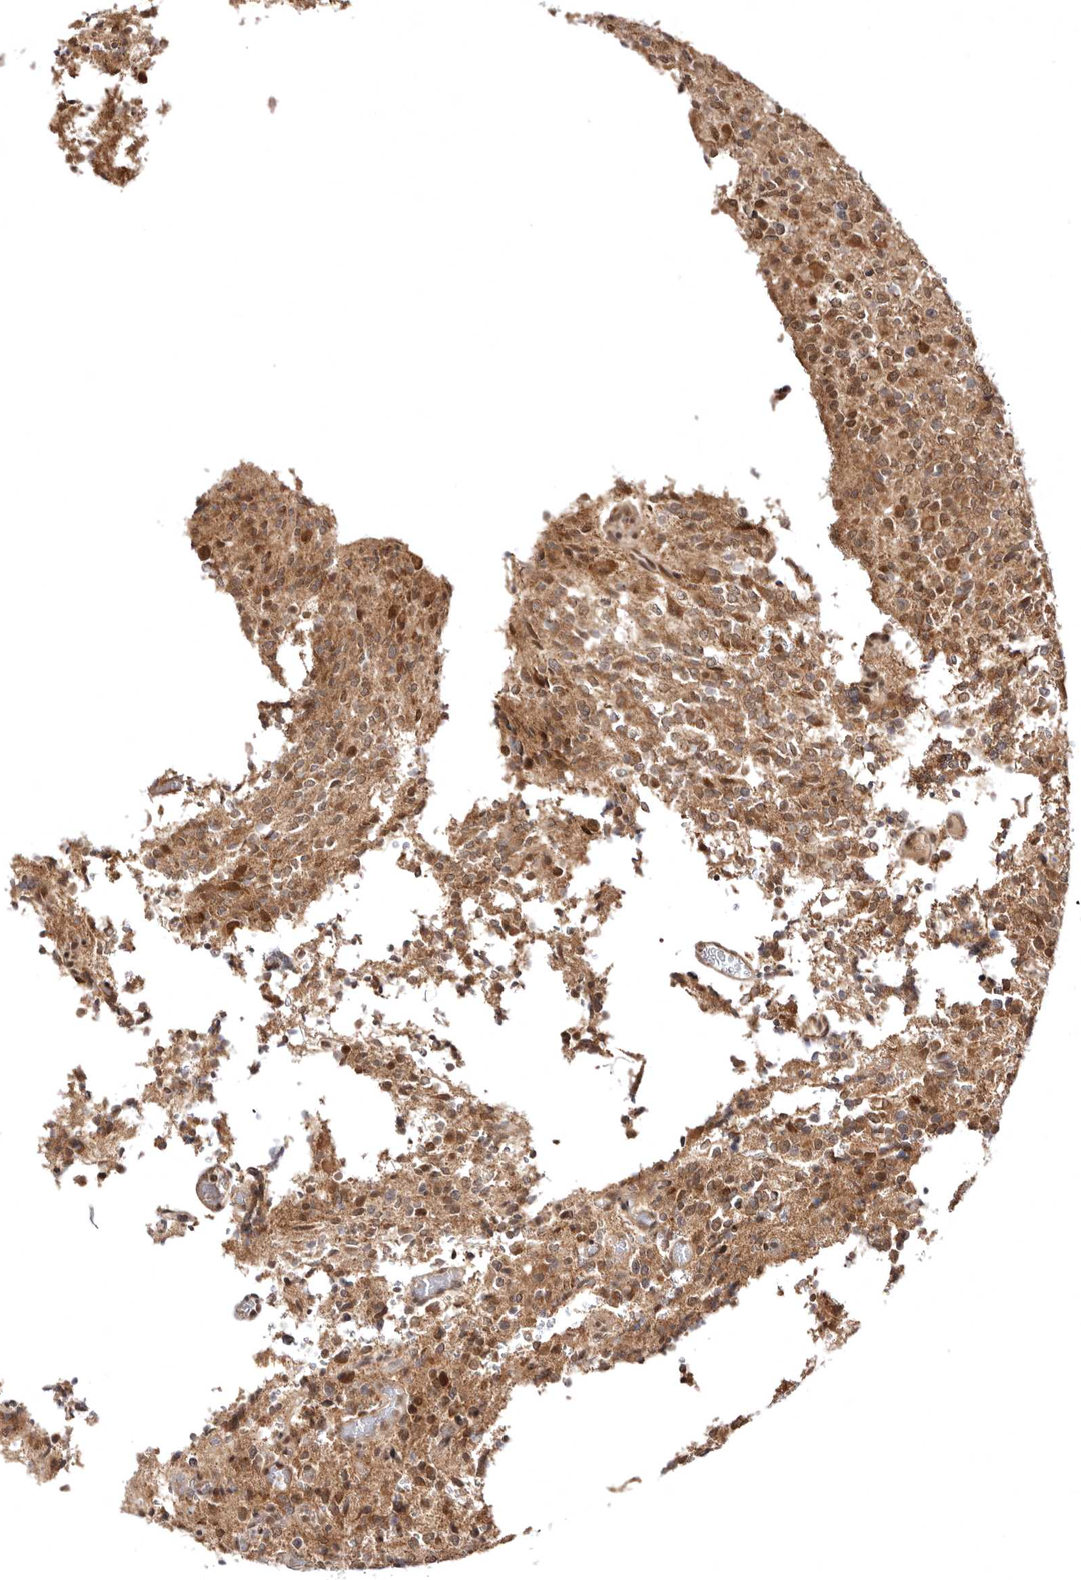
{"staining": {"intensity": "weak", "quantity": "25%-75%", "location": "cytoplasmic/membranous,nuclear"}, "tissue": "glioma", "cell_type": "Tumor cells", "image_type": "cancer", "snomed": [{"axis": "morphology", "description": "Glioma, malignant, High grade"}, {"axis": "topography", "description": "Brain"}], "caption": "The micrograph demonstrates immunohistochemical staining of glioma. There is weak cytoplasmic/membranous and nuclear positivity is seen in about 25%-75% of tumor cells.", "gene": "MED8", "patient": {"sex": "male", "age": 34}}